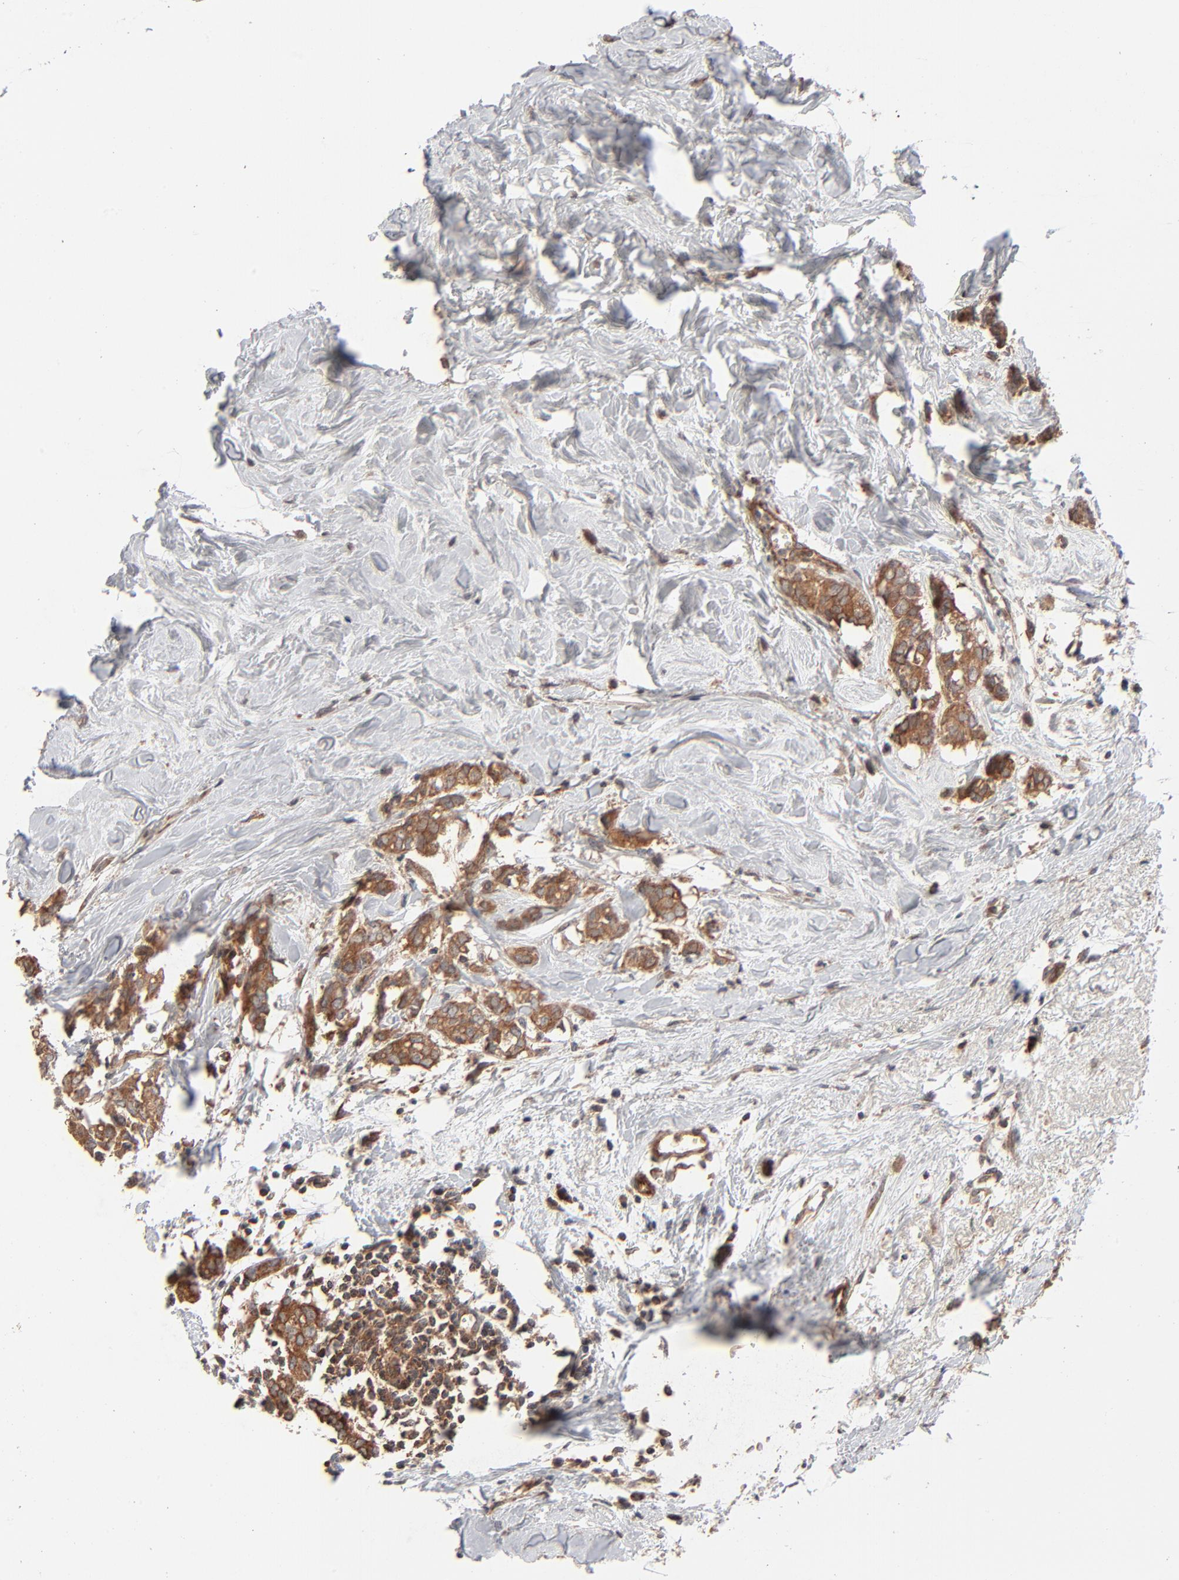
{"staining": {"intensity": "strong", "quantity": ">75%", "location": "cytoplasmic/membranous"}, "tissue": "breast cancer", "cell_type": "Tumor cells", "image_type": "cancer", "snomed": [{"axis": "morphology", "description": "Duct carcinoma"}, {"axis": "topography", "description": "Breast"}], "caption": "The image displays immunohistochemical staining of breast cancer (invasive ductal carcinoma). There is strong cytoplasmic/membranous staining is seen in approximately >75% of tumor cells.", "gene": "ABLIM3", "patient": {"sex": "female", "age": 84}}